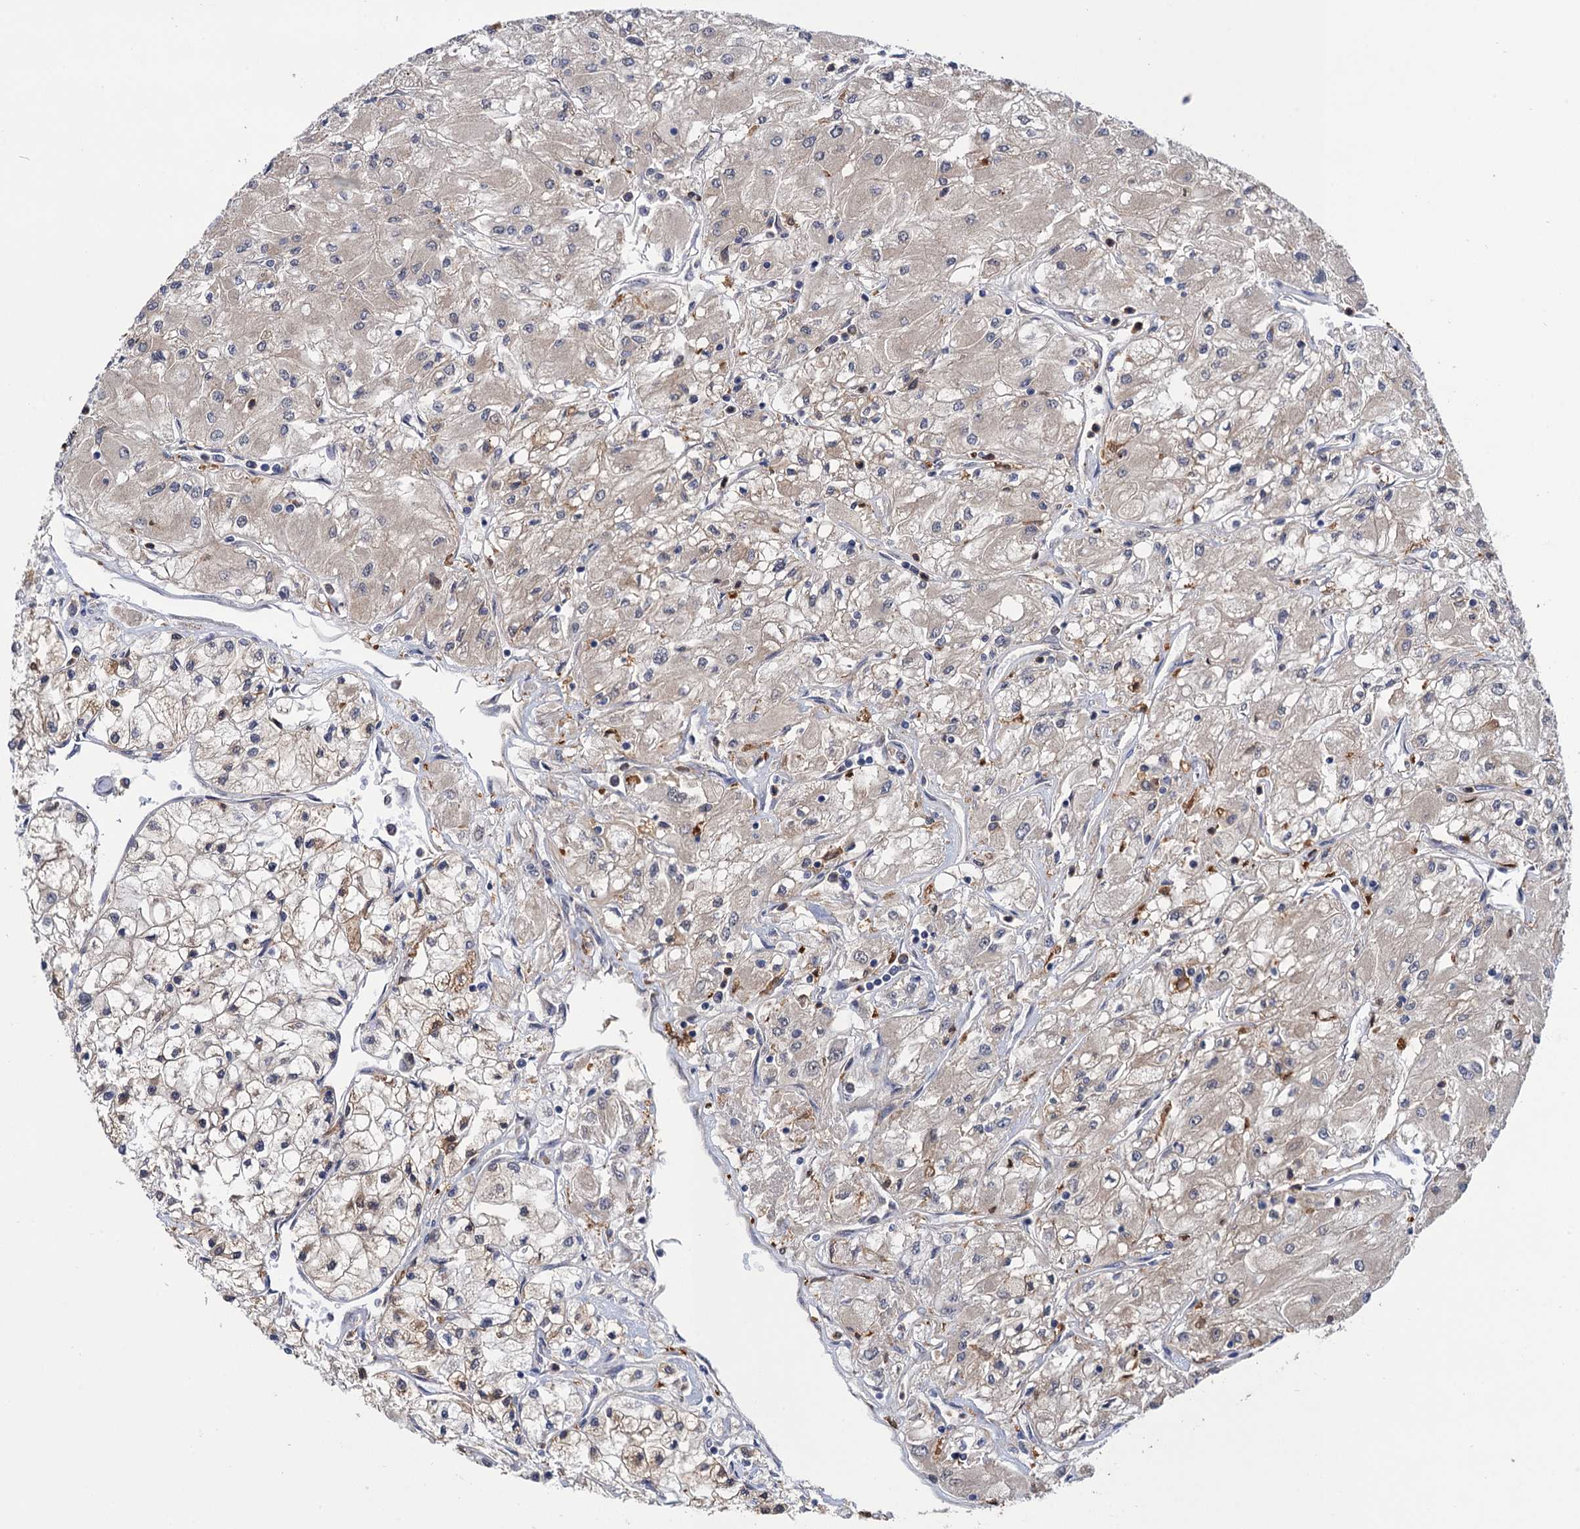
{"staining": {"intensity": "negative", "quantity": "none", "location": "none"}, "tissue": "renal cancer", "cell_type": "Tumor cells", "image_type": "cancer", "snomed": [{"axis": "morphology", "description": "Adenocarcinoma, NOS"}, {"axis": "topography", "description": "Kidney"}], "caption": "Renal adenocarcinoma was stained to show a protein in brown. There is no significant positivity in tumor cells. Nuclei are stained in blue.", "gene": "NEK8", "patient": {"sex": "male", "age": 80}}